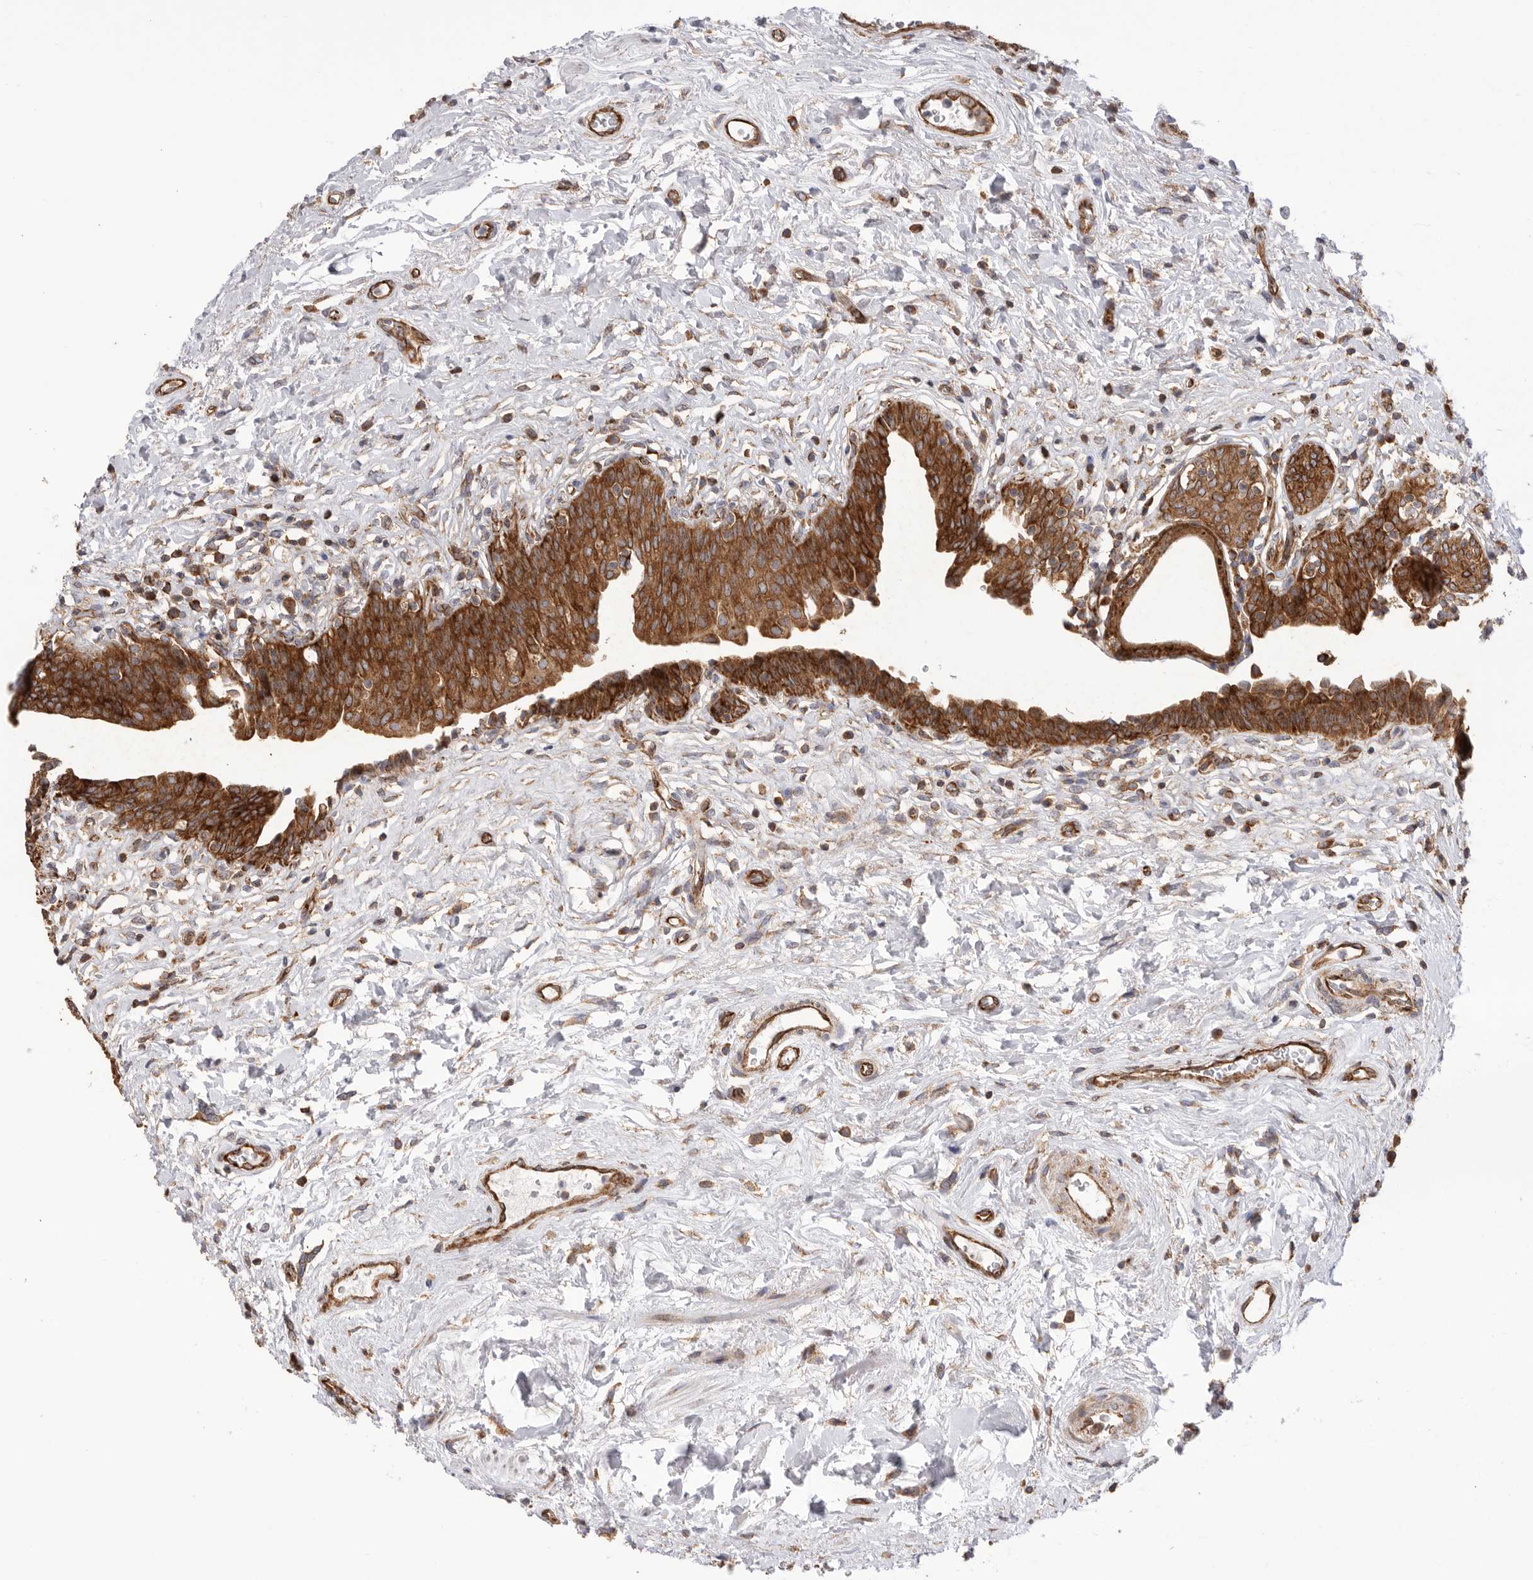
{"staining": {"intensity": "strong", "quantity": ">75%", "location": "cytoplasmic/membranous"}, "tissue": "urinary bladder", "cell_type": "Urothelial cells", "image_type": "normal", "snomed": [{"axis": "morphology", "description": "Normal tissue, NOS"}, {"axis": "topography", "description": "Urinary bladder"}], "caption": "A photomicrograph of urinary bladder stained for a protein shows strong cytoplasmic/membranous brown staining in urothelial cells.", "gene": "SERBP1", "patient": {"sex": "male", "age": 83}}